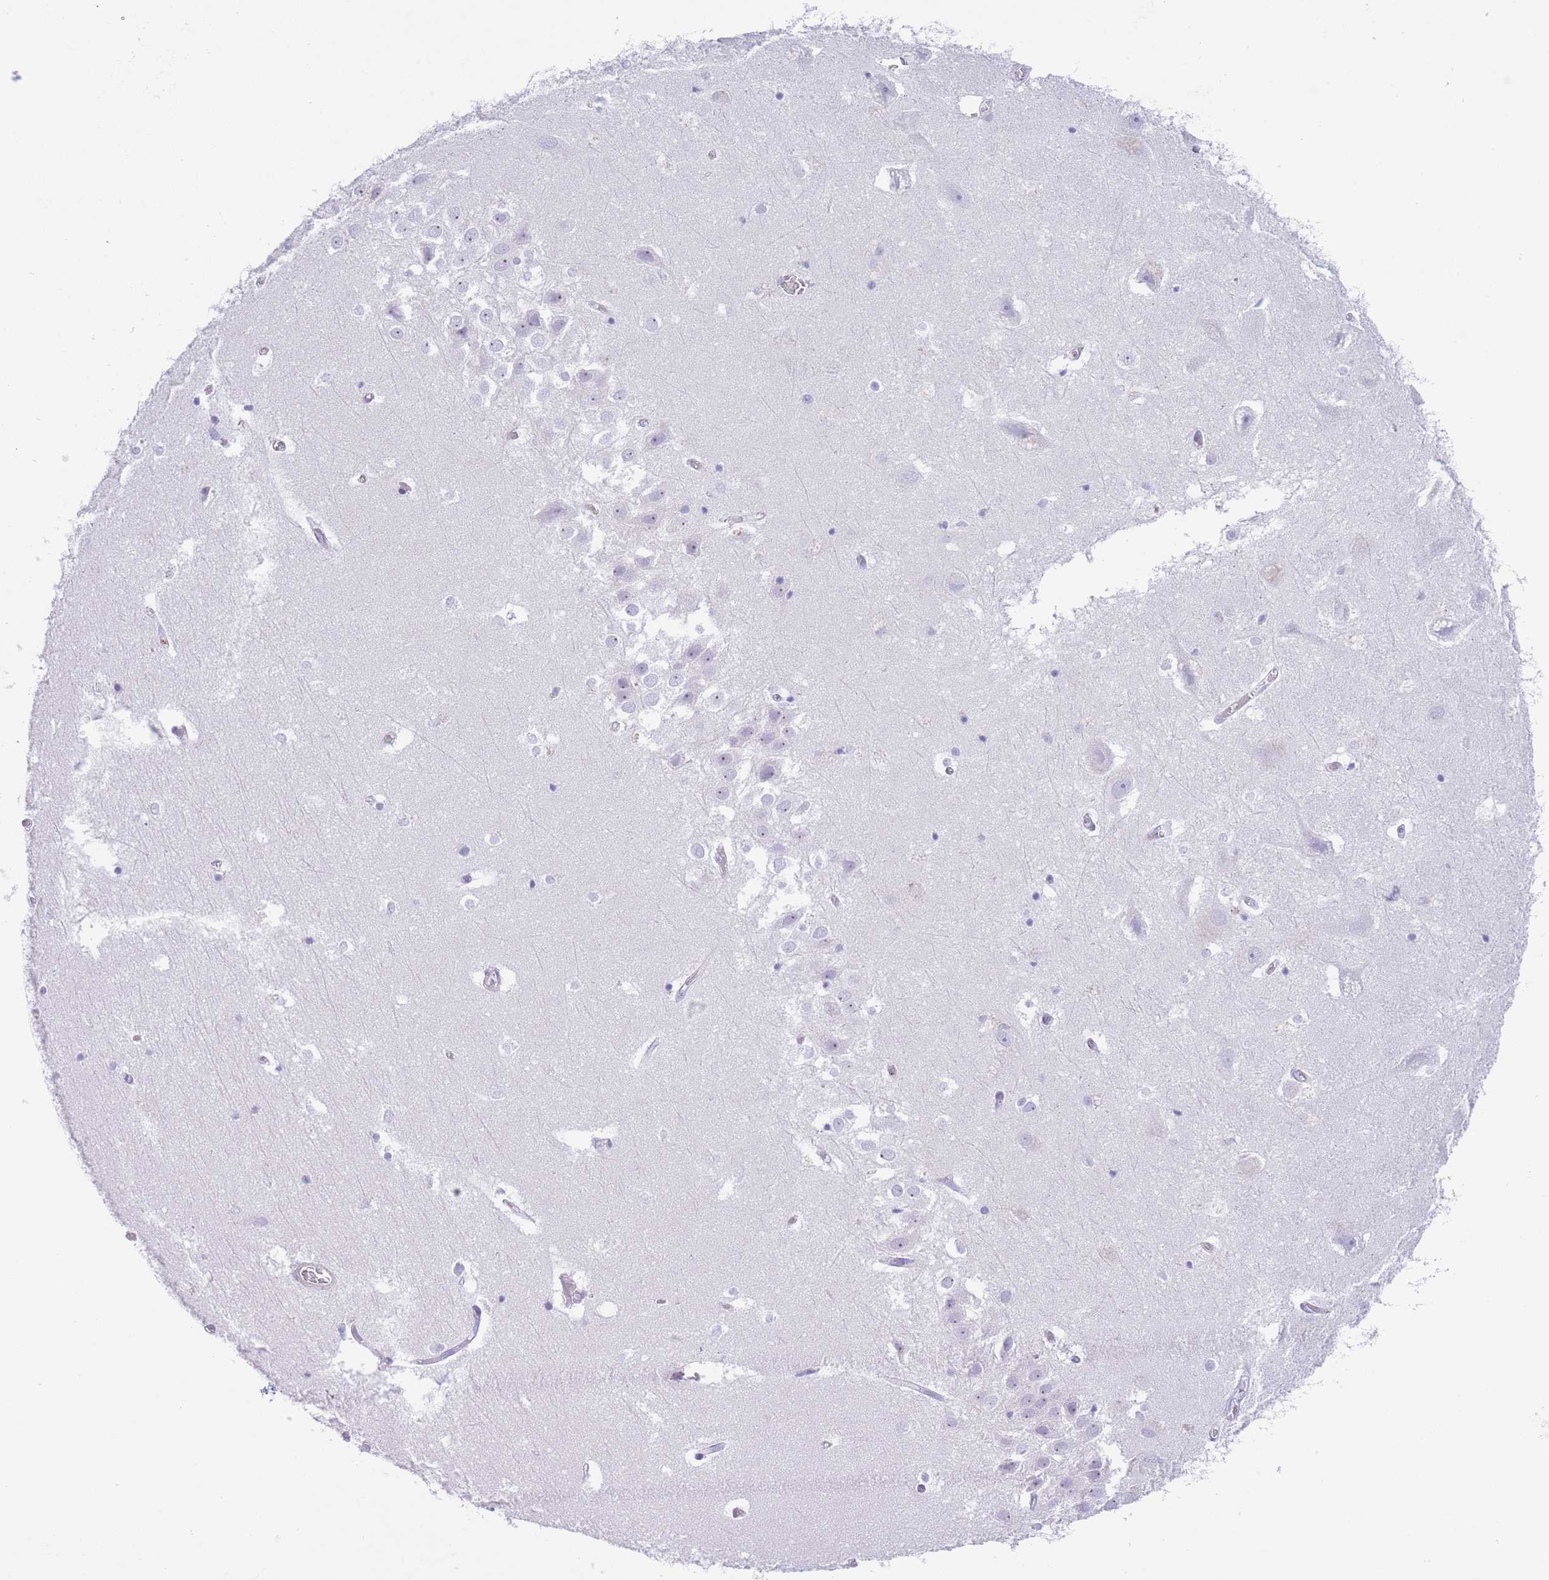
{"staining": {"intensity": "negative", "quantity": "none", "location": "none"}, "tissue": "hippocampus", "cell_type": "Glial cells", "image_type": "normal", "snomed": [{"axis": "morphology", "description": "Normal tissue, NOS"}, {"axis": "topography", "description": "Hippocampus"}], "caption": "Photomicrograph shows no protein positivity in glial cells of benign hippocampus.", "gene": "ENSG00000289258", "patient": {"sex": "female", "age": 52}}